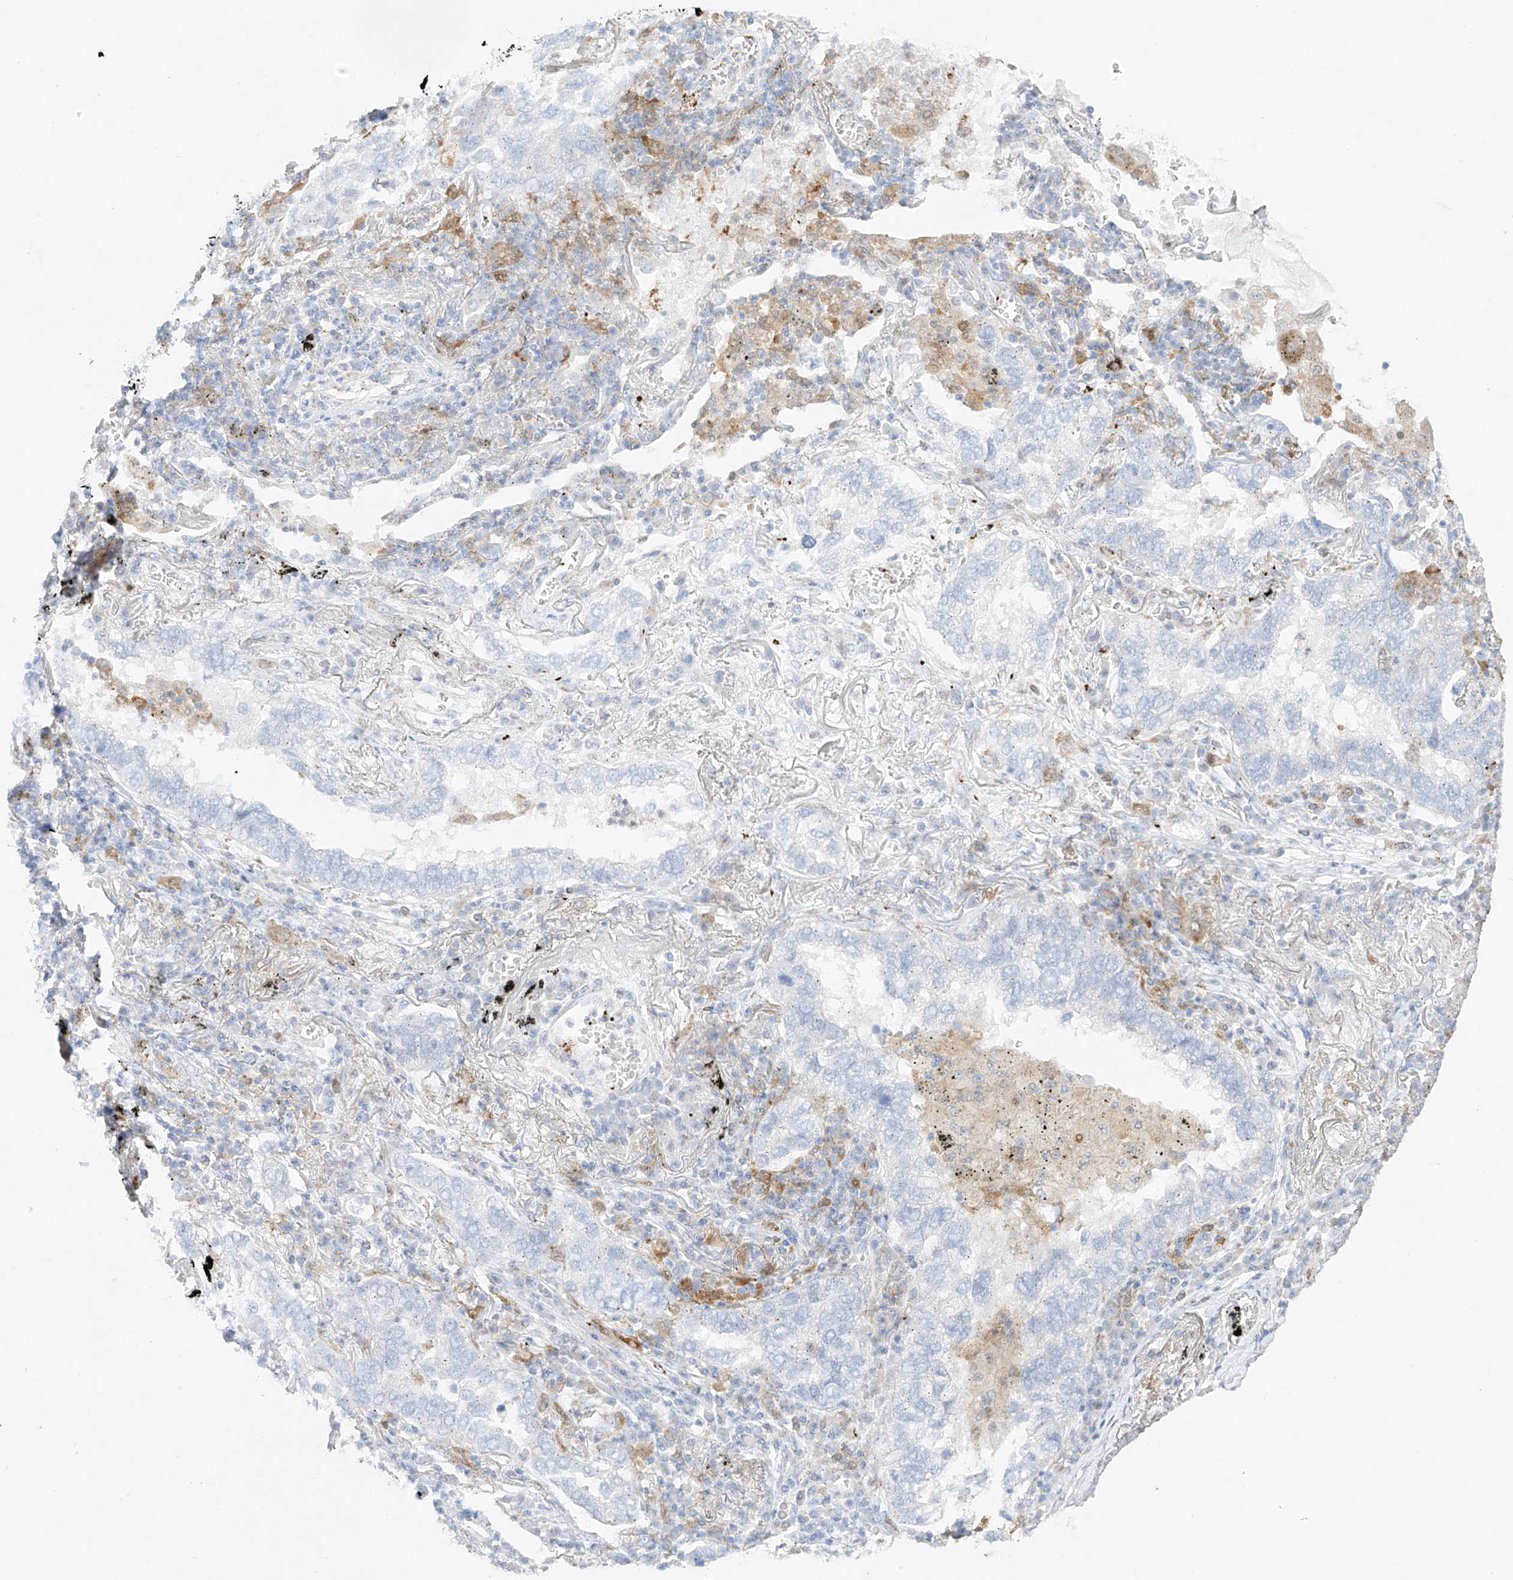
{"staining": {"intensity": "negative", "quantity": "none", "location": "none"}, "tissue": "lung cancer", "cell_type": "Tumor cells", "image_type": "cancer", "snomed": [{"axis": "morphology", "description": "Adenocarcinoma, NOS"}, {"axis": "topography", "description": "Lung"}], "caption": "Immunohistochemistry photomicrograph of human lung adenocarcinoma stained for a protein (brown), which shows no expression in tumor cells.", "gene": "PLEK", "patient": {"sex": "male", "age": 65}}